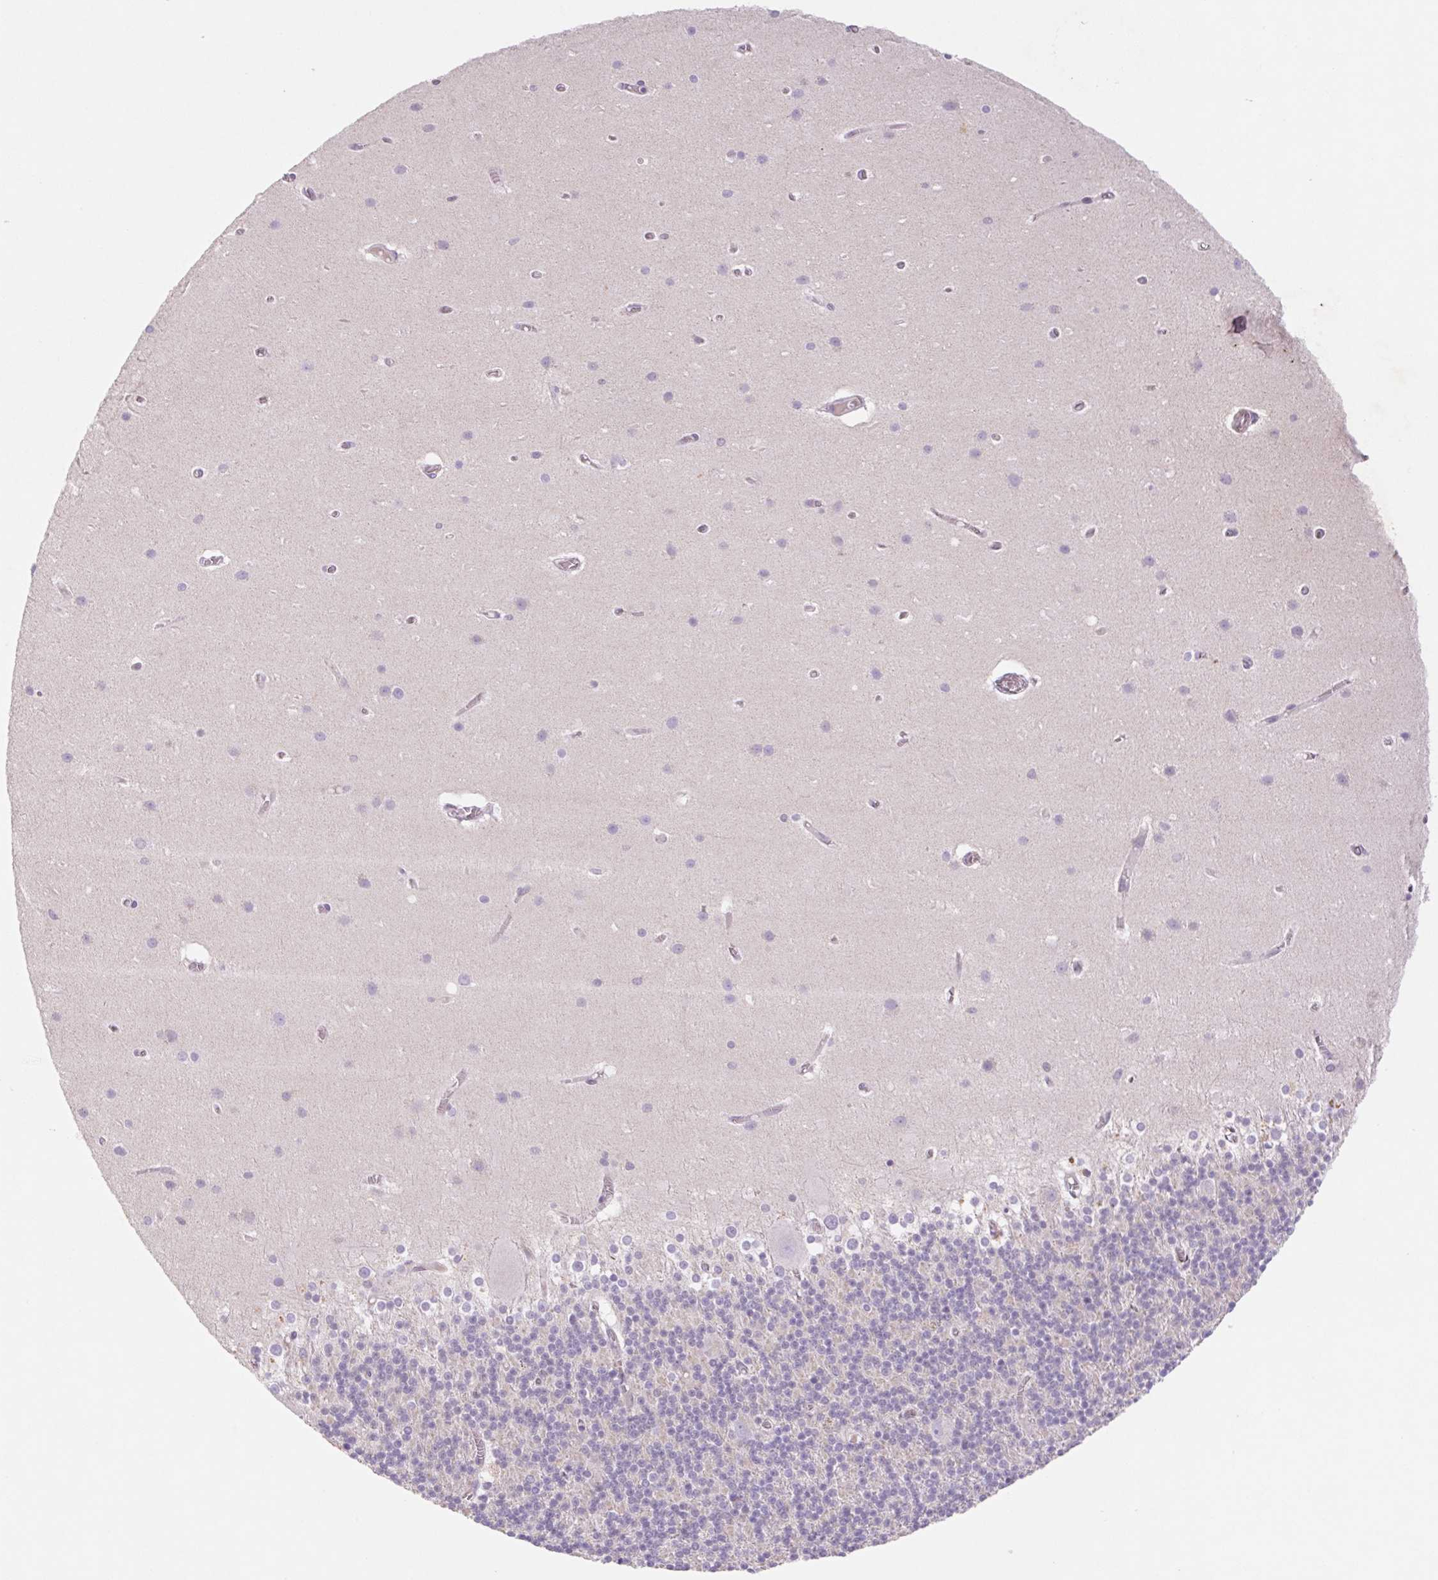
{"staining": {"intensity": "negative", "quantity": "none", "location": "none"}, "tissue": "cerebellum", "cell_type": "Cells in granular layer", "image_type": "normal", "snomed": [{"axis": "morphology", "description": "Normal tissue, NOS"}, {"axis": "topography", "description": "Cerebellum"}], "caption": "The immunohistochemistry histopathology image has no significant staining in cells in granular layer of cerebellum. (DAB immunohistochemistry (IHC), high magnification).", "gene": "DPPA5", "patient": {"sex": "male", "age": 70}}